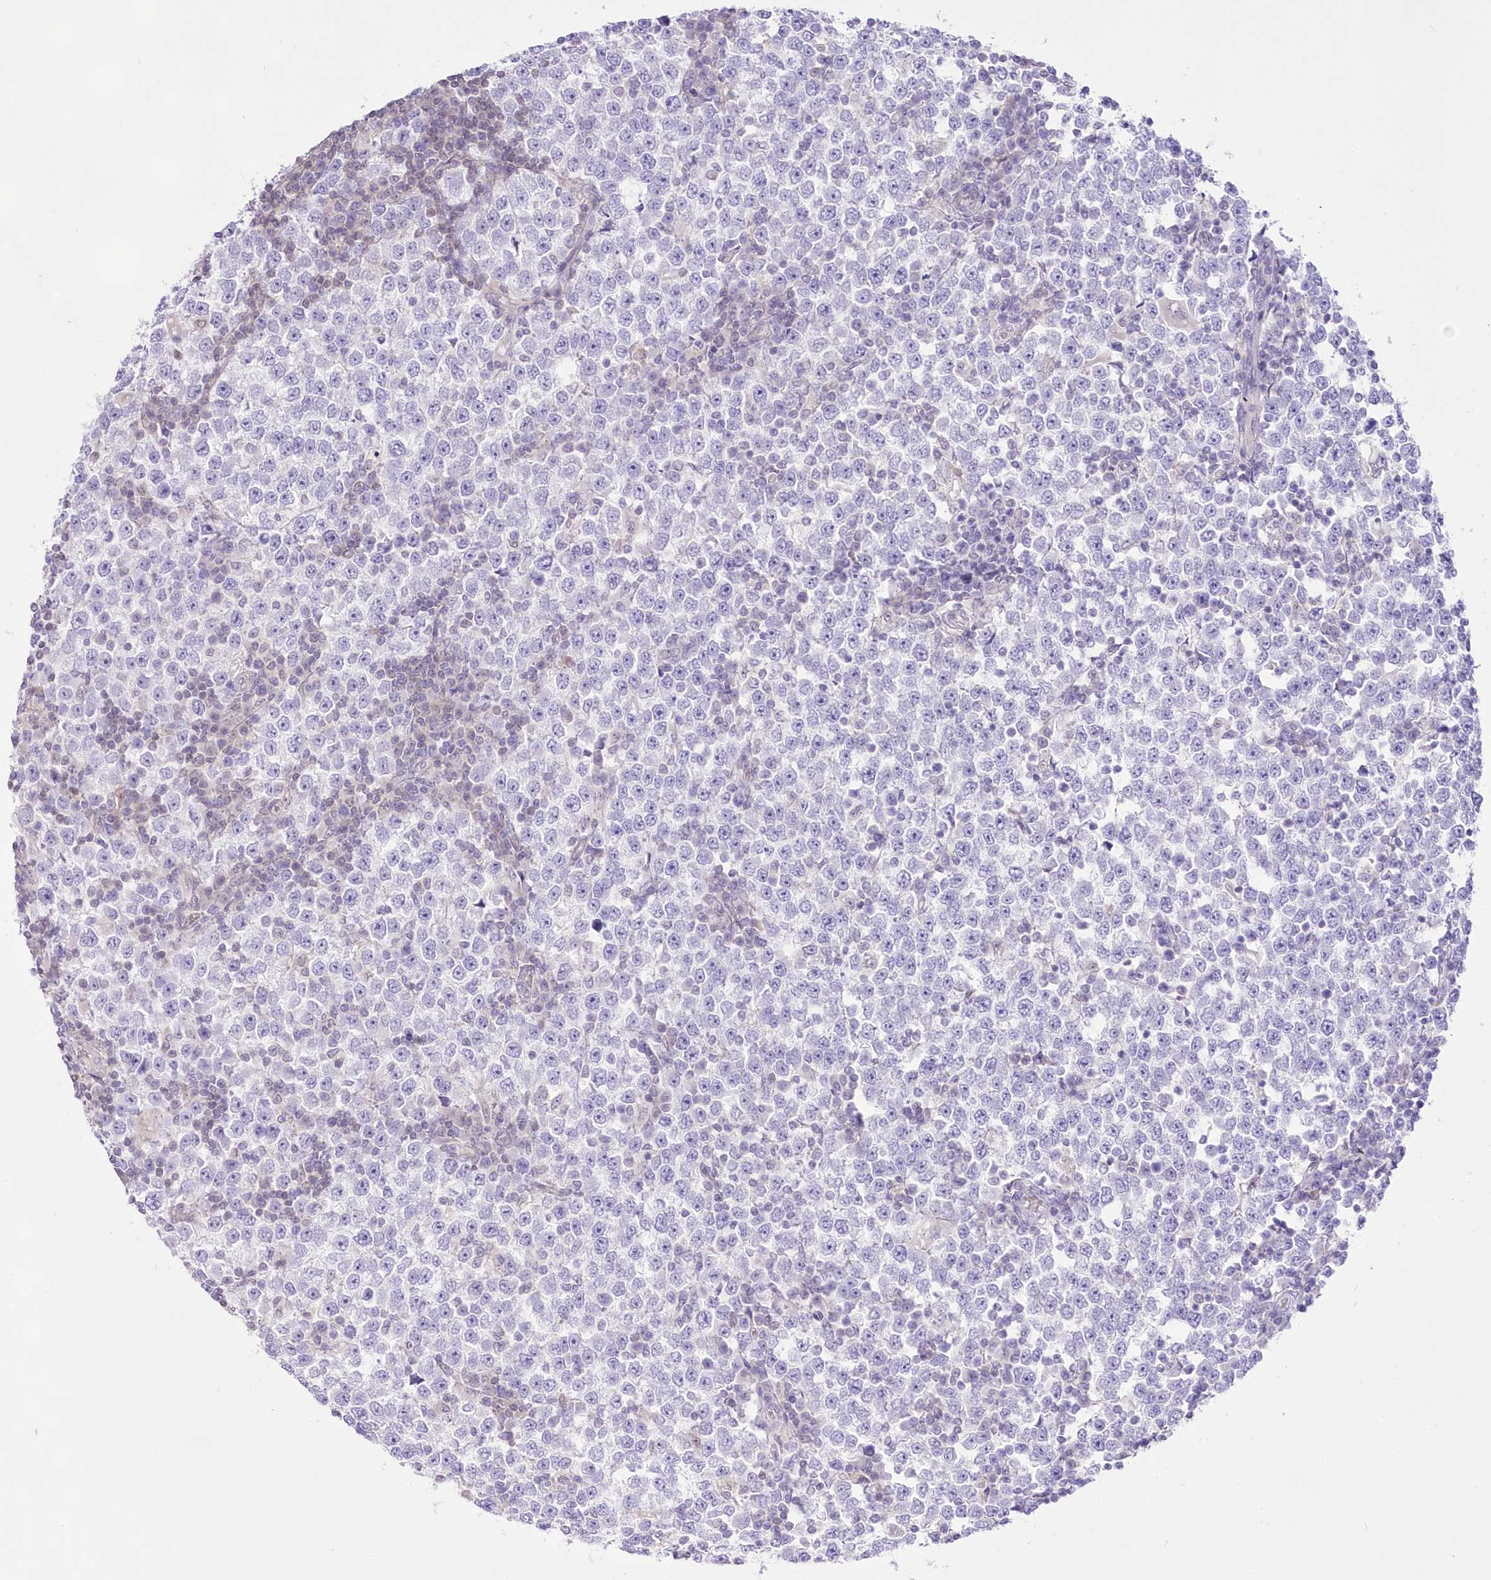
{"staining": {"intensity": "negative", "quantity": "none", "location": "none"}, "tissue": "testis cancer", "cell_type": "Tumor cells", "image_type": "cancer", "snomed": [{"axis": "morphology", "description": "Seminoma, NOS"}, {"axis": "topography", "description": "Testis"}], "caption": "IHC histopathology image of neoplastic tissue: seminoma (testis) stained with DAB exhibits no significant protein expression in tumor cells. Nuclei are stained in blue.", "gene": "UBA6", "patient": {"sex": "male", "age": 65}}